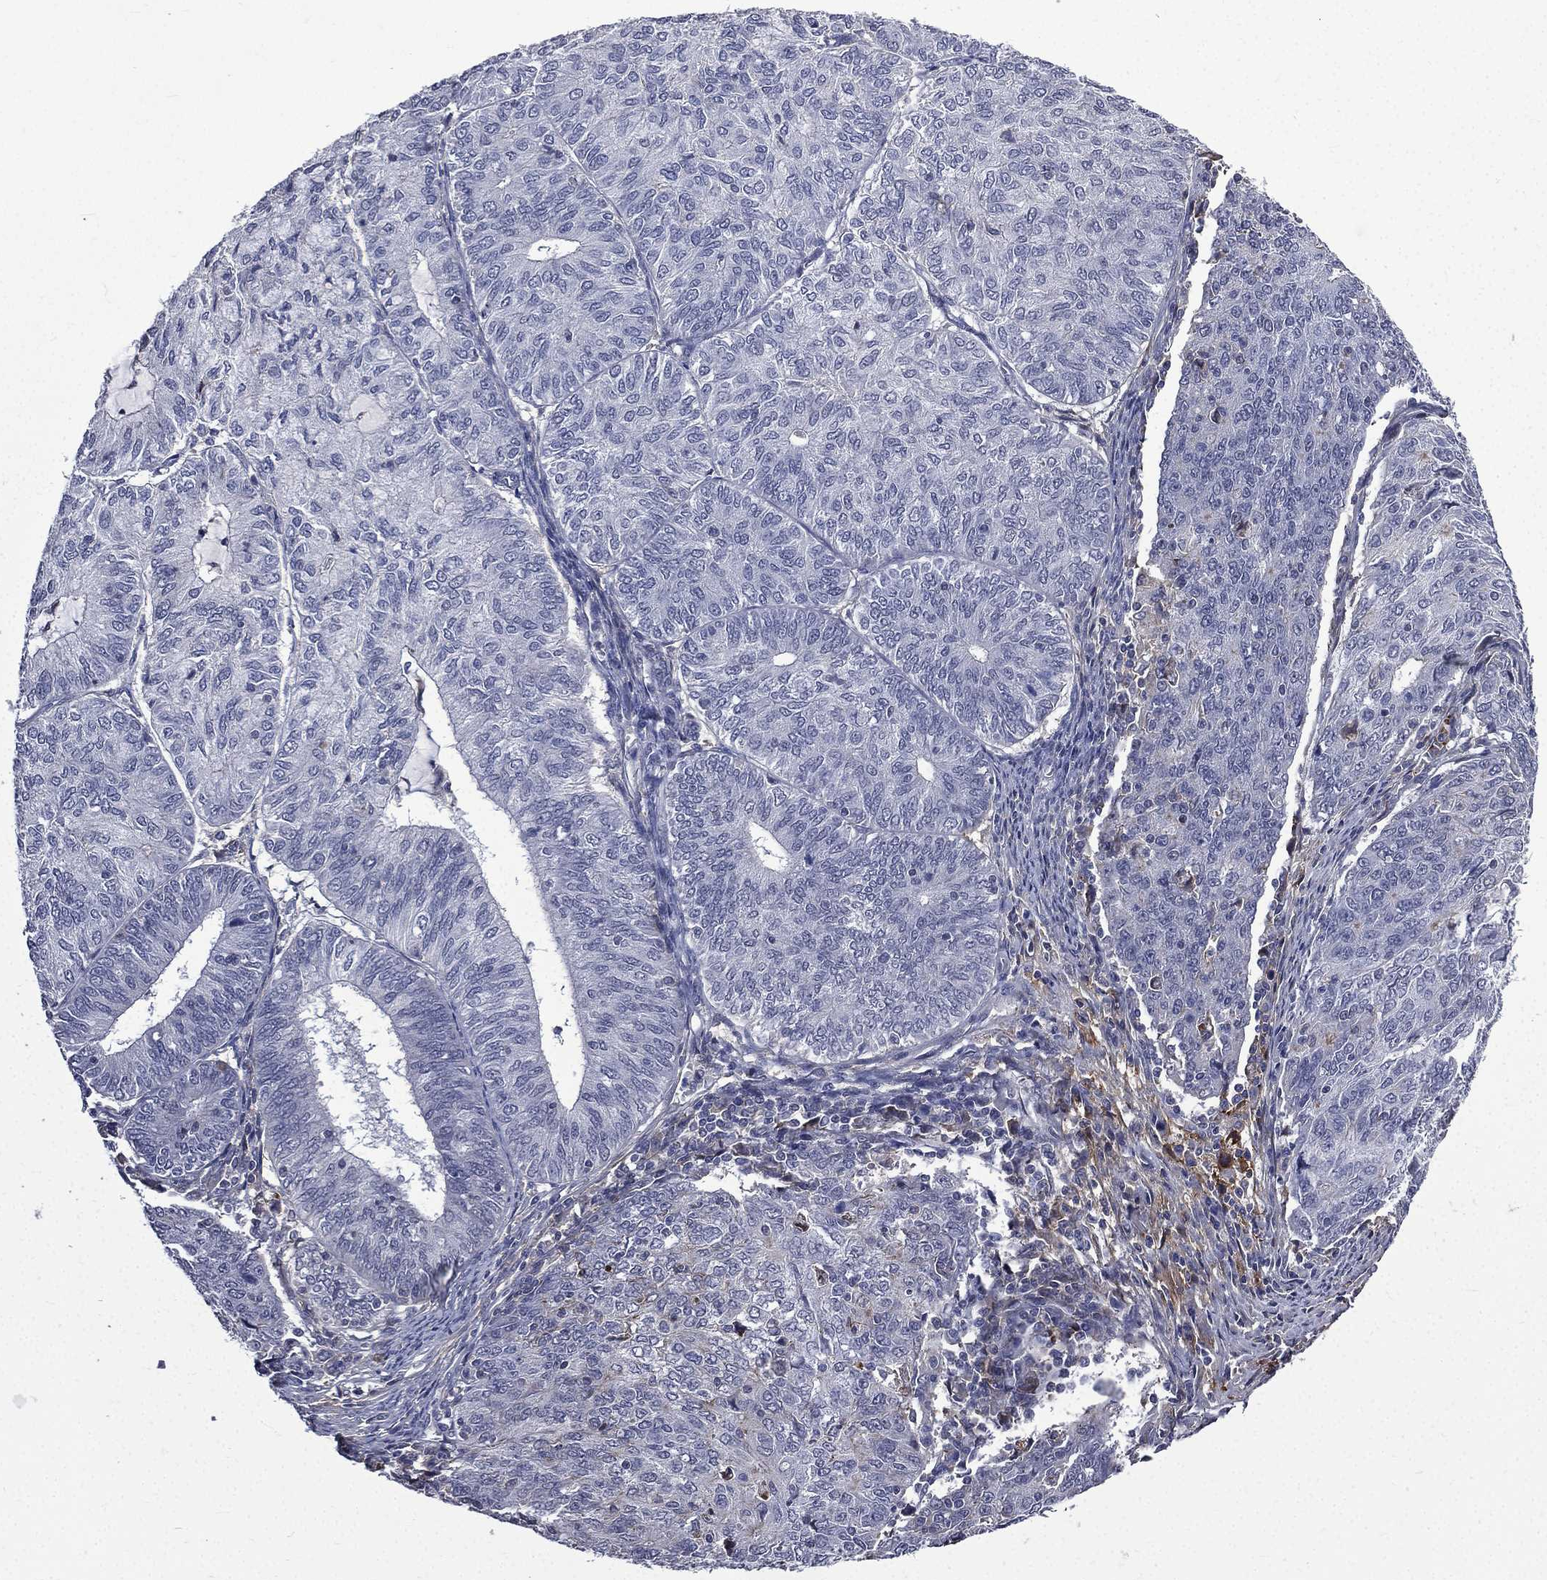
{"staining": {"intensity": "negative", "quantity": "none", "location": "none"}, "tissue": "endometrial cancer", "cell_type": "Tumor cells", "image_type": "cancer", "snomed": [{"axis": "morphology", "description": "Adenocarcinoma, NOS"}, {"axis": "topography", "description": "Endometrium"}], "caption": "Protein analysis of adenocarcinoma (endometrial) exhibits no significant staining in tumor cells.", "gene": "FGG", "patient": {"sex": "female", "age": 82}}